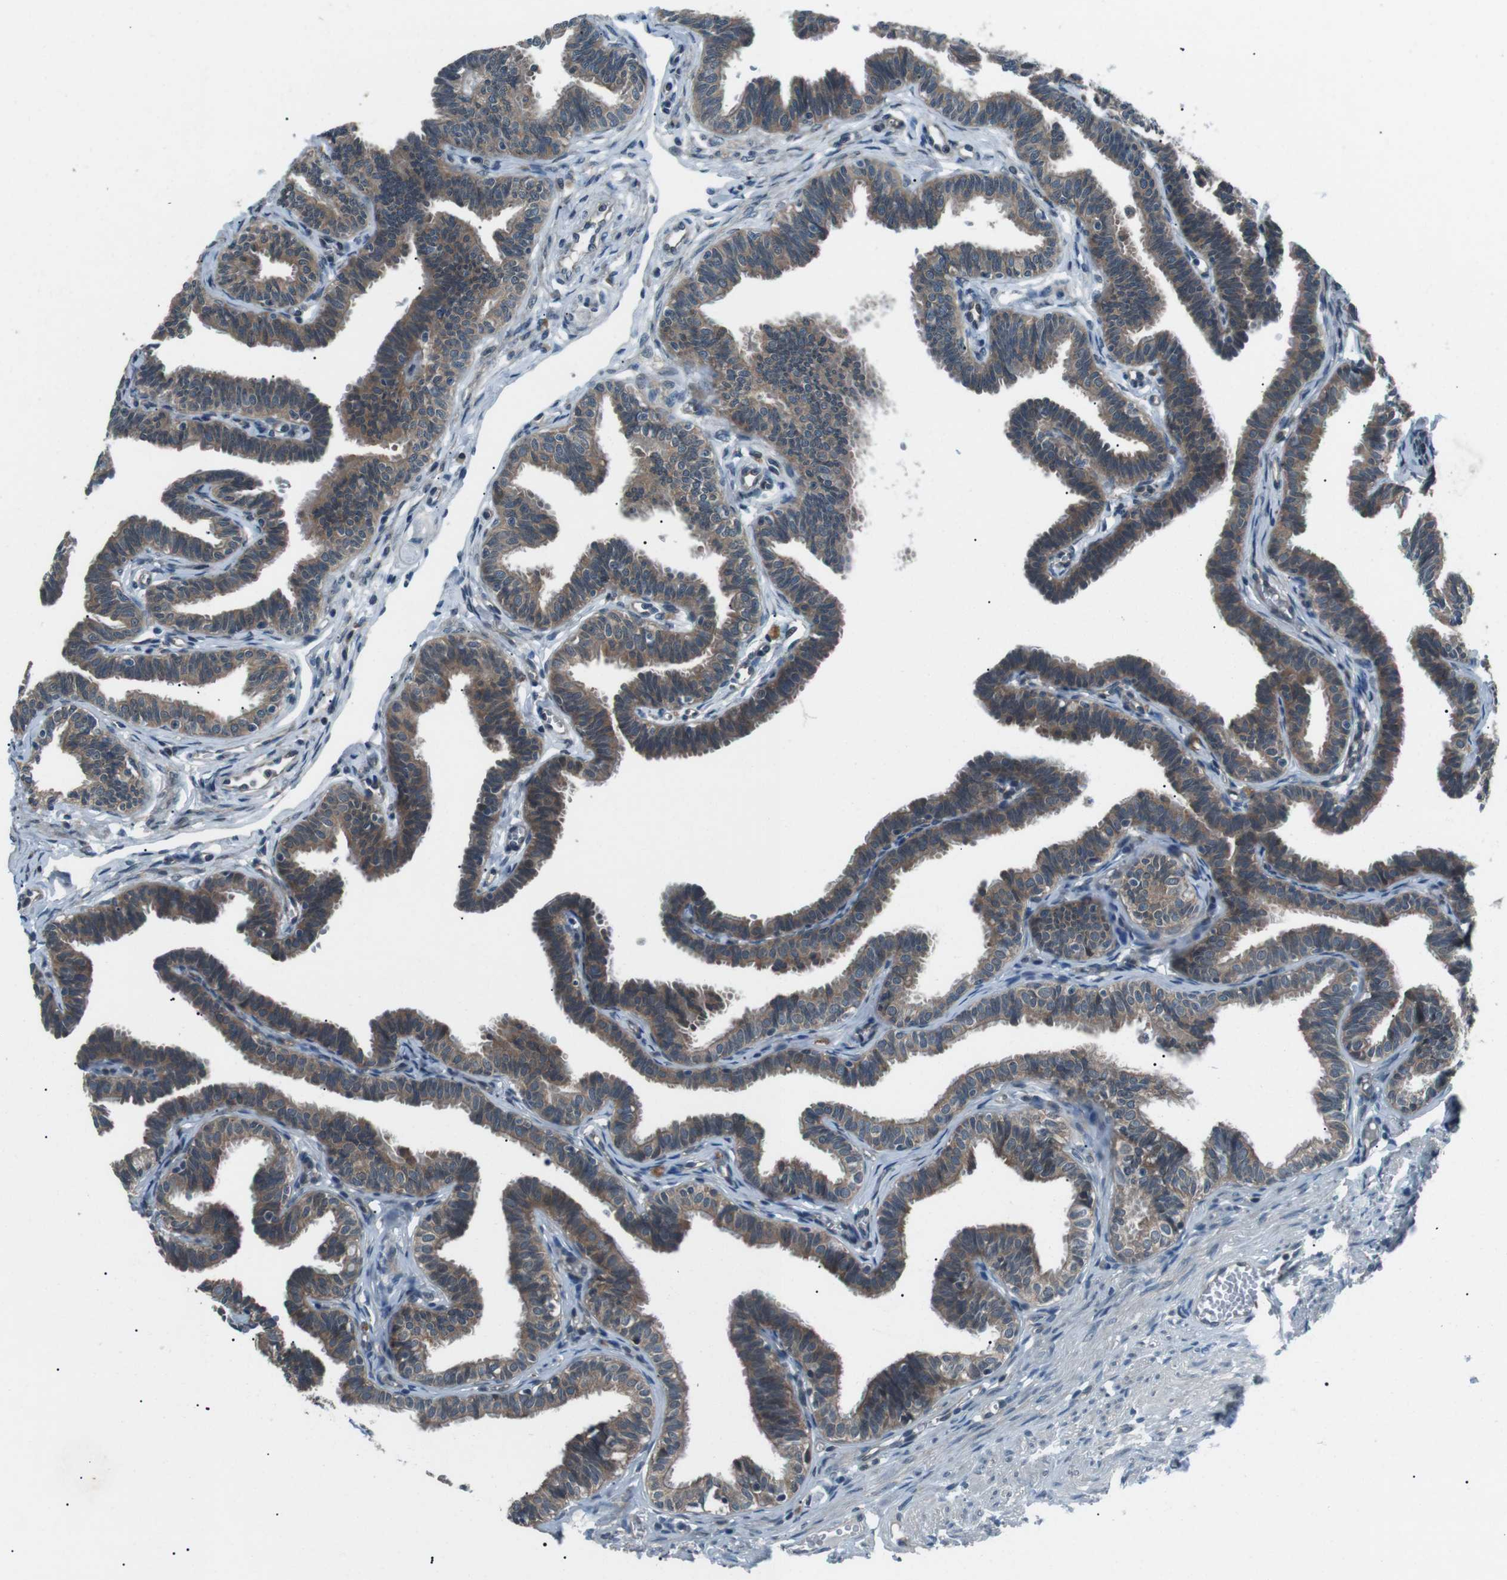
{"staining": {"intensity": "moderate", "quantity": ">75%", "location": "cytoplasmic/membranous"}, "tissue": "fallopian tube", "cell_type": "Glandular cells", "image_type": "normal", "snomed": [{"axis": "morphology", "description": "Normal tissue, NOS"}, {"axis": "topography", "description": "Fallopian tube"}, {"axis": "topography", "description": "Ovary"}], "caption": "DAB (3,3'-diaminobenzidine) immunohistochemical staining of normal human fallopian tube reveals moderate cytoplasmic/membranous protein positivity in about >75% of glandular cells. The protein of interest is shown in brown color, while the nuclei are stained blue.", "gene": "LRIG2", "patient": {"sex": "female", "age": 23}}